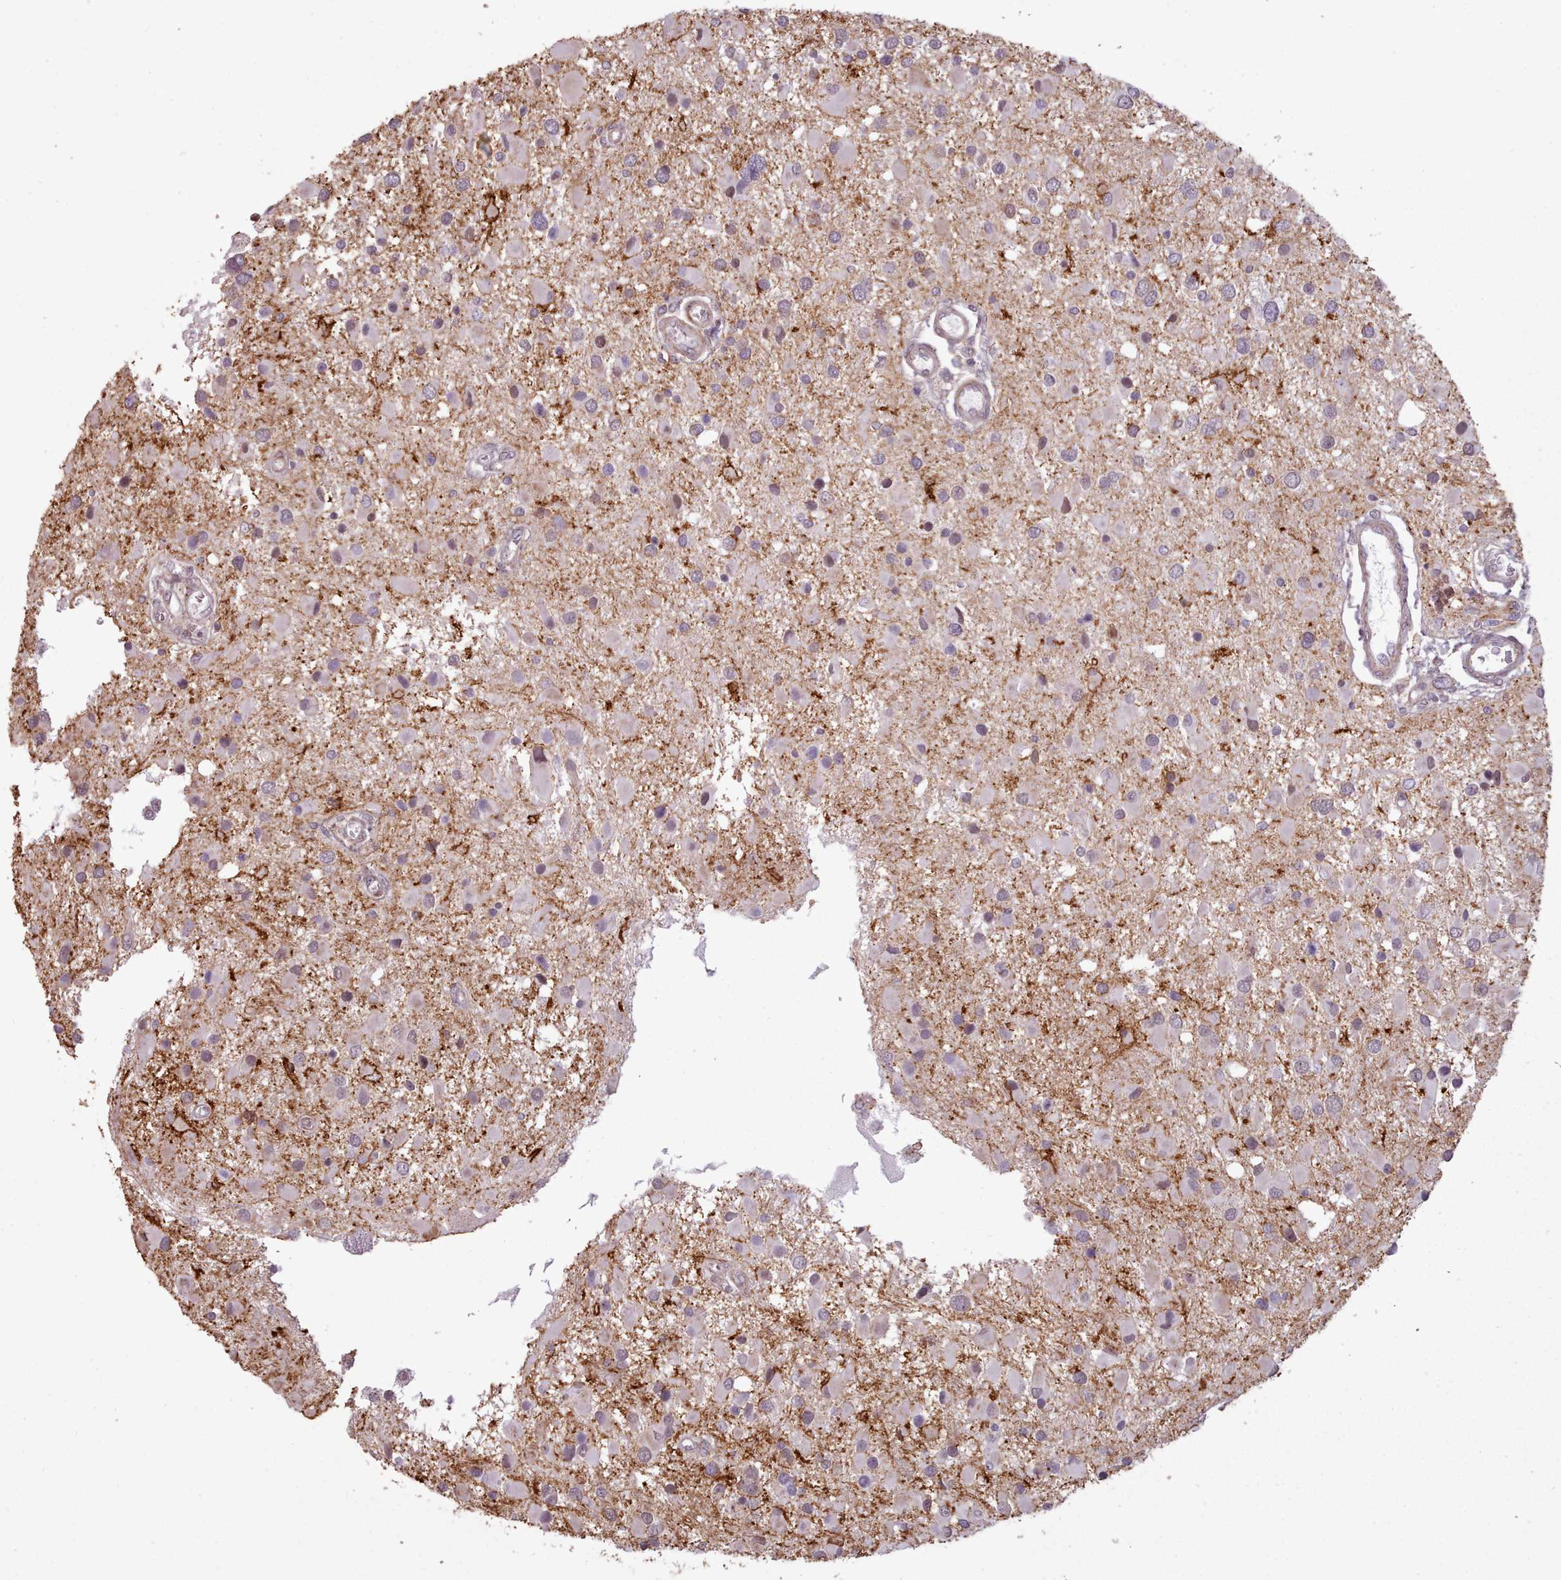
{"staining": {"intensity": "negative", "quantity": "none", "location": "none"}, "tissue": "glioma", "cell_type": "Tumor cells", "image_type": "cancer", "snomed": [{"axis": "morphology", "description": "Glioma, malignant, High grade"}, {"axis": "topography", "description": "Brain"}], "caption": "Tumor cells are negative for protein expression in human glioma. Brightfield microscopy of immunohistochemistry (IHC) stained with DAB (3,3'-diaminobenzidine) (brown) and hematoxylin (blue), captured at high magnification.", "gene": "ZMYM4", "patient": {"sex": "male", "age": 53}}